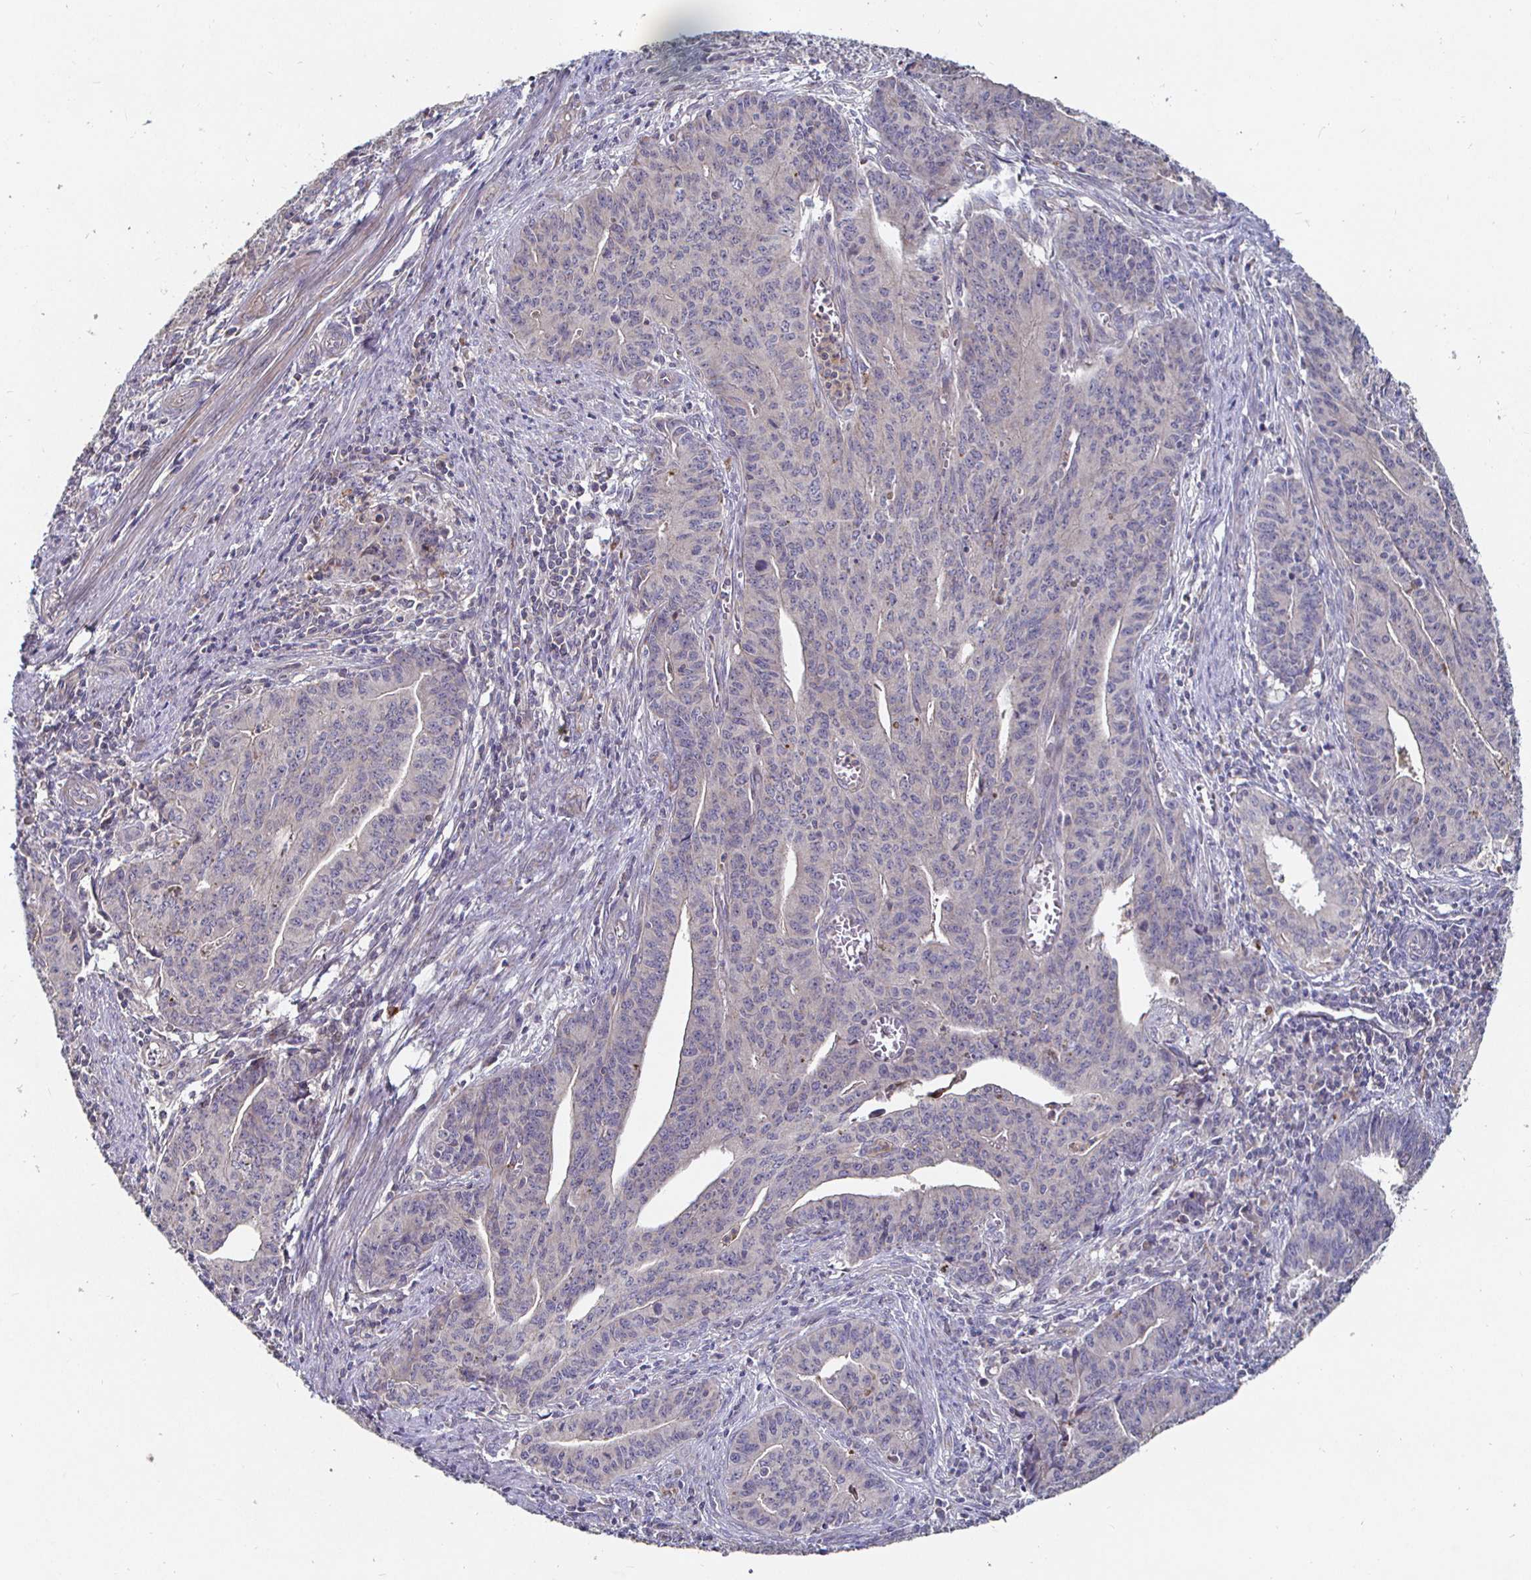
{"staining": {"intensity": "negative", "quantity": "none", "location": "none"}, "tissue": "endometrial cancer", "cell_type": "Tumor cells", "image_type": "cancer", "snomed": [{"axis": "morphology", "description": "Adenocarcinoma, NOS"}, {"axis": "topography", "description": "Endometrium"}], "caption": "Image shows no significant protein expression in tumor cells of adenocarcinoma (endometrial).", "gene": "NRSN1", "patient": {"sex": "female", "age": 59}}